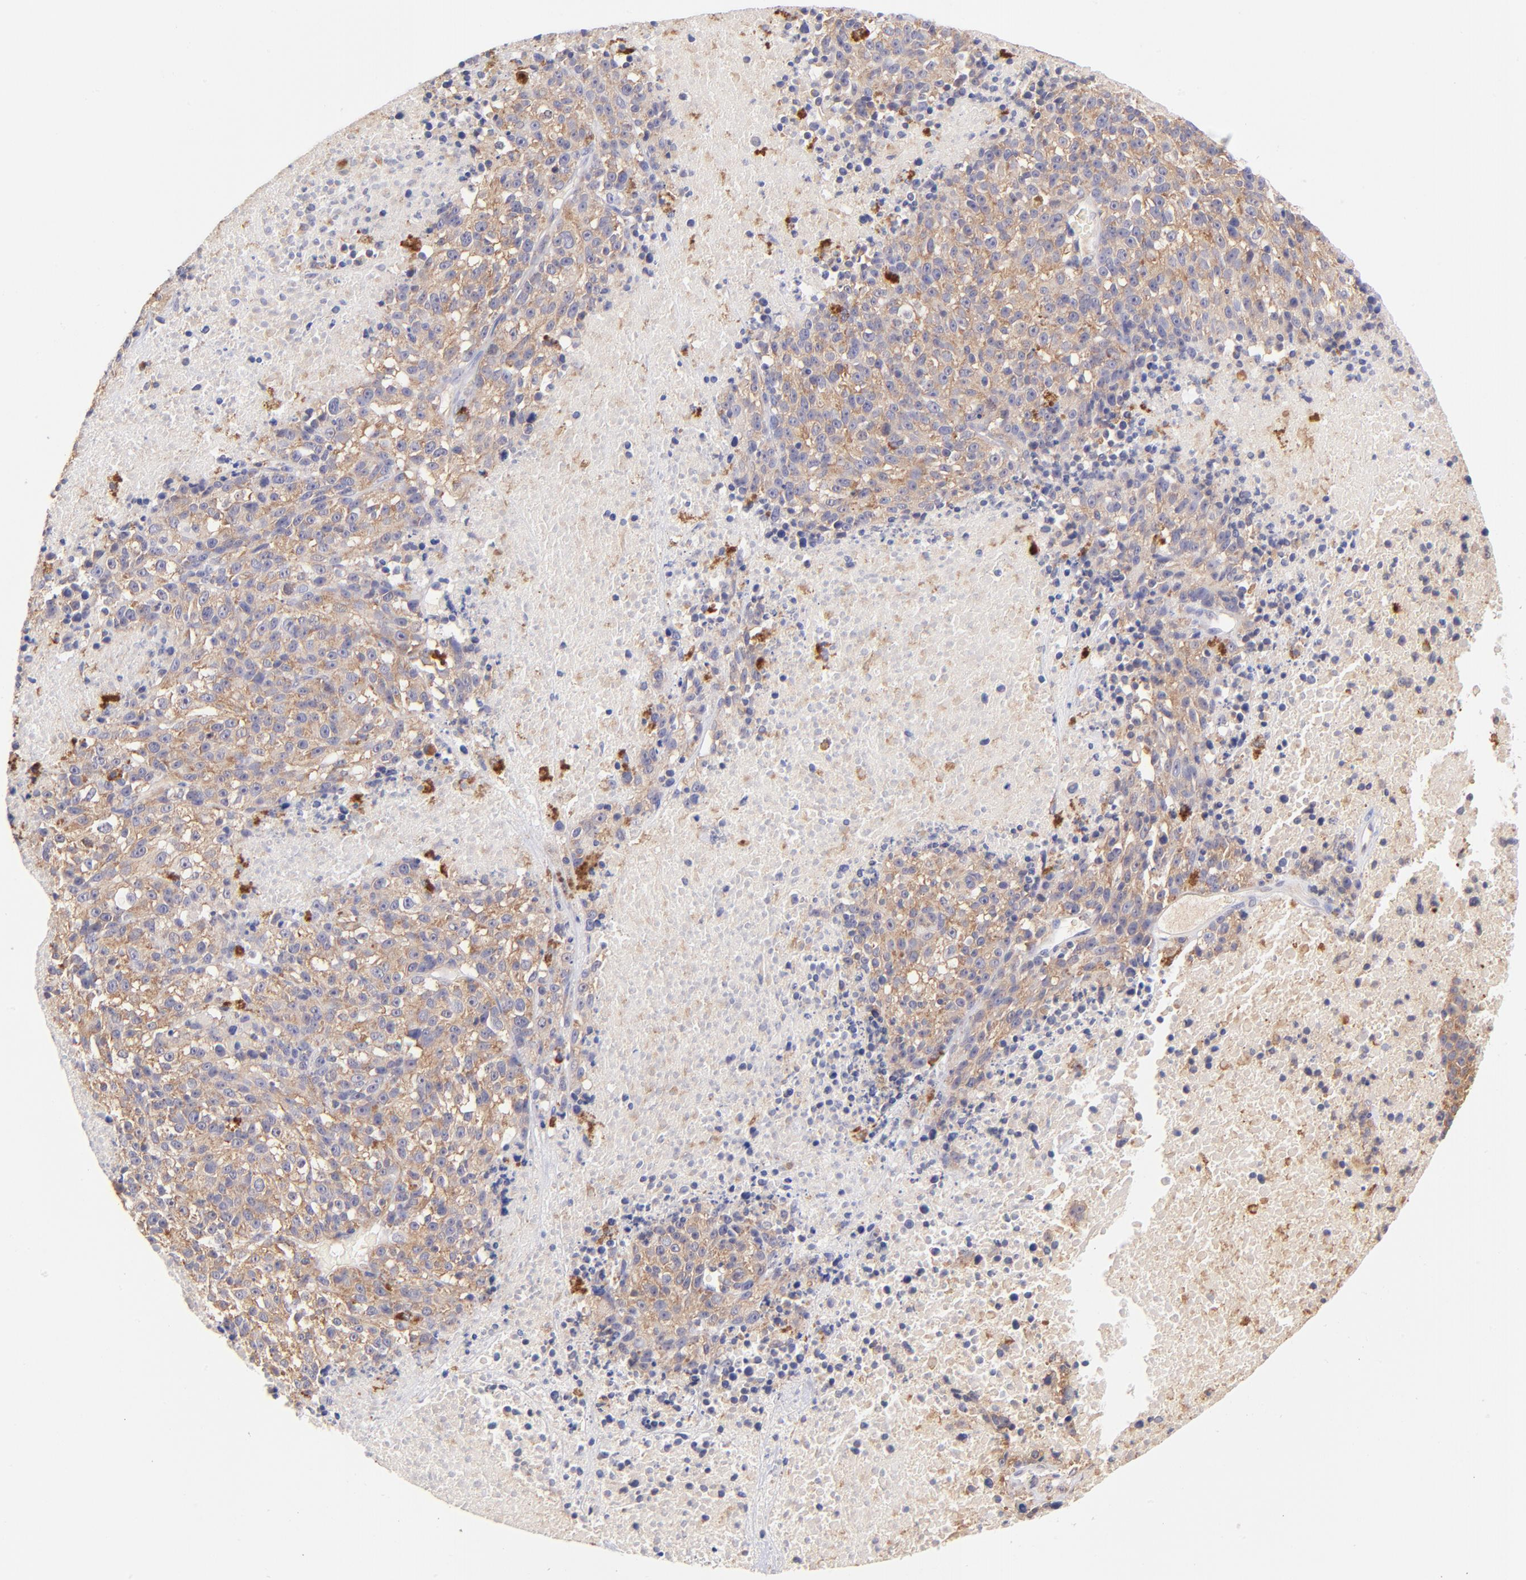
{"staining": {"intensity": "moderate", "quantity": ">75%", "location": "cytoplasmic/membranous"}, "tissue": "melanoma", "cell_type": "Tumor cells", "image_type": "cancer", "snomed": [{"axis": "morphology", "description": "Malignant melanoma, Metastatic site"}, {"axis": "topography", "description": "Cerebral cortex"}], "caption": "A high-resolution micrograph shows IHC staining of melanoma, which shows moderate cytoplasmic/membranous expression in approximately >75% of tumor cells.", "gene": "RPL11", "patient": {"sex": "female", "age": 52}}